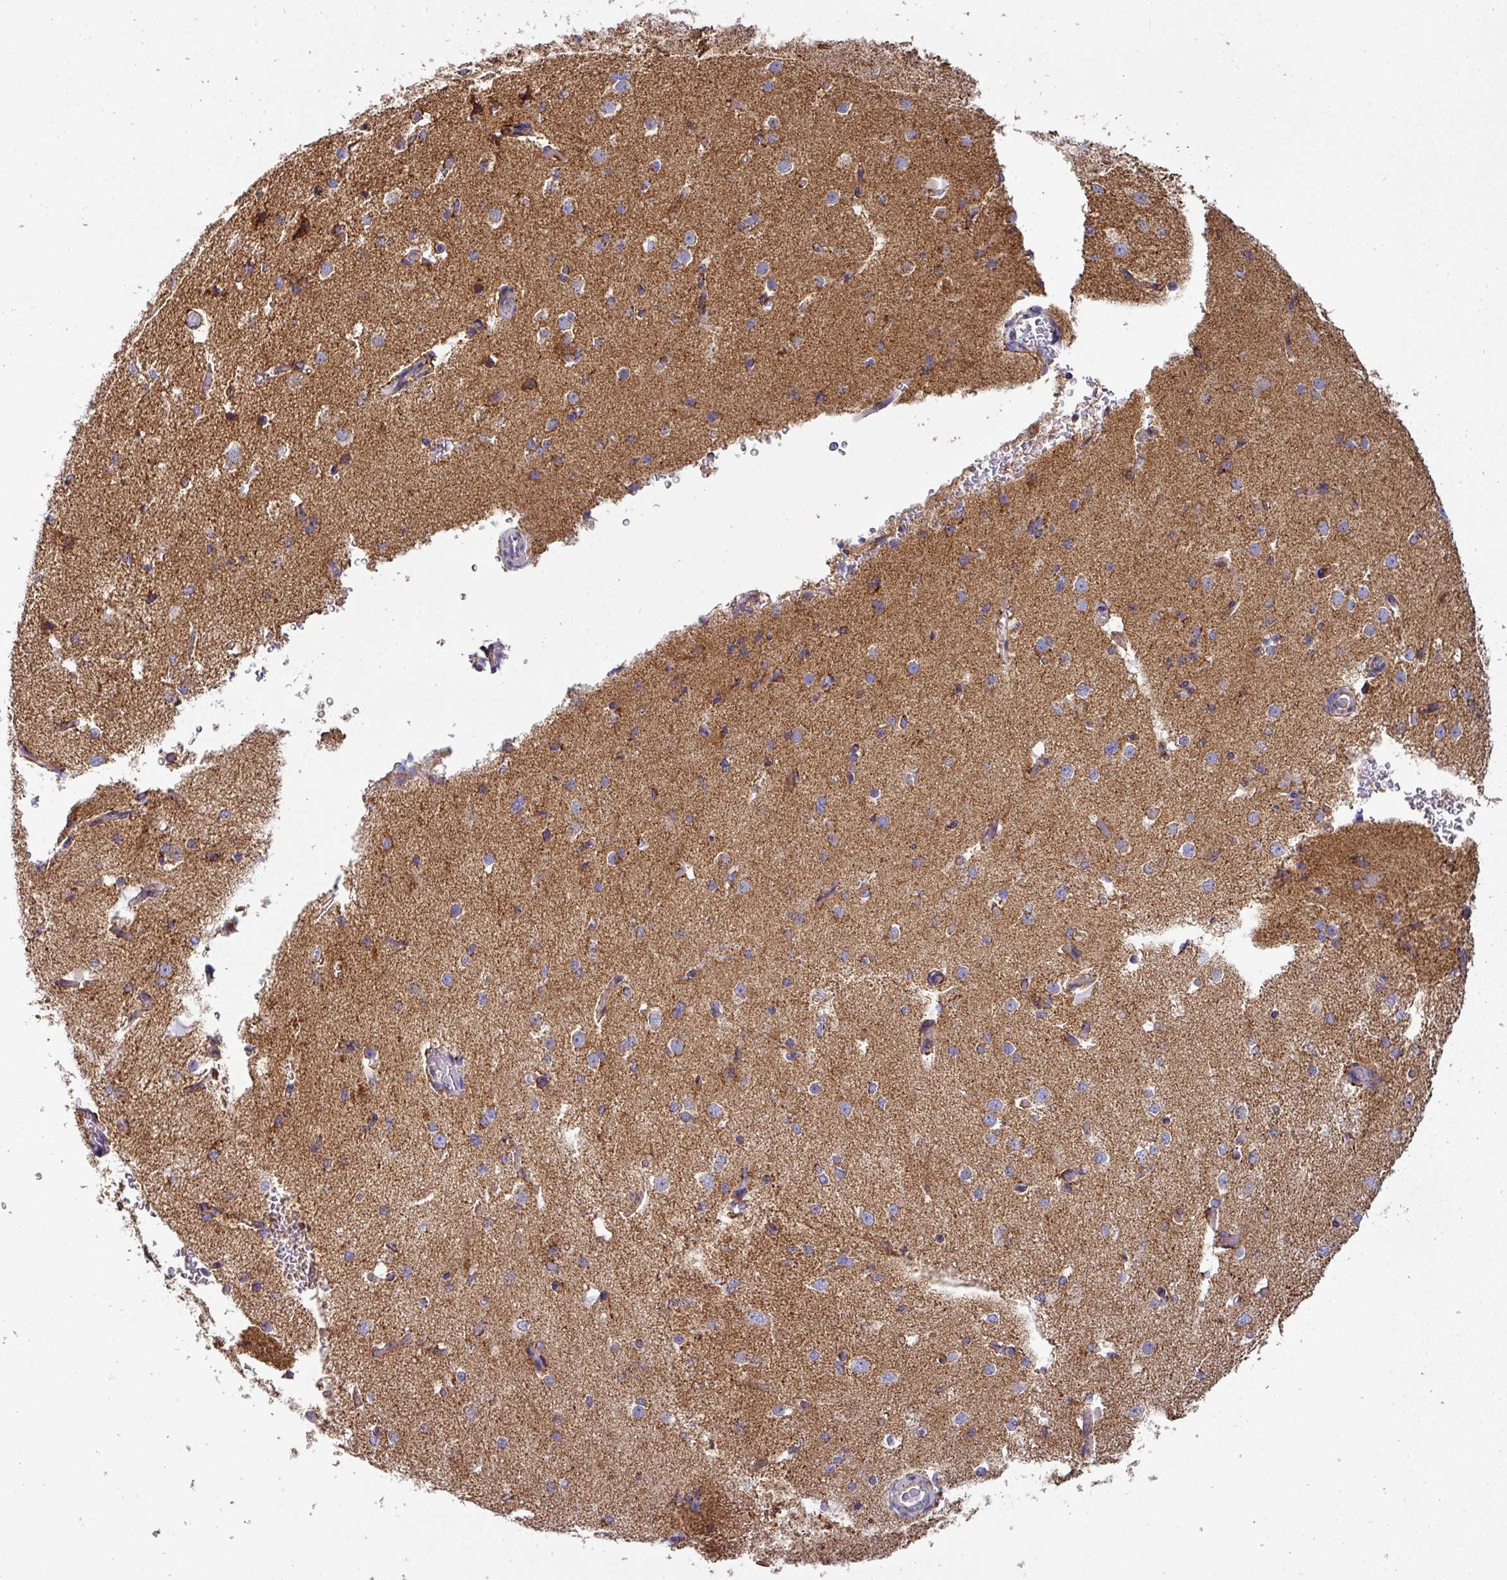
{"staining": {"intensity": "weak", "quantity": "<25%", "location": "cytoplasmic/membranous"}, "tissue": "cerebral cortex", "cell_type": "Endothelial cells", "image_type": "normal", "snomed": [{"axis": "morphology", "description": "Normal tissue, NOS"}, {"axis": "morphology", "description": "Inflammation, NOS"}, {"axis": "topography", "description": "Cerebral cortex"}], "caption": "The micrograph shows no significant expression in endothelial cells of cerebral cortex. (IHC, brightfield microscopy, high magnification).", "gene": "UQCRFS1", "patient": {"sex": "male", "age": 6}}